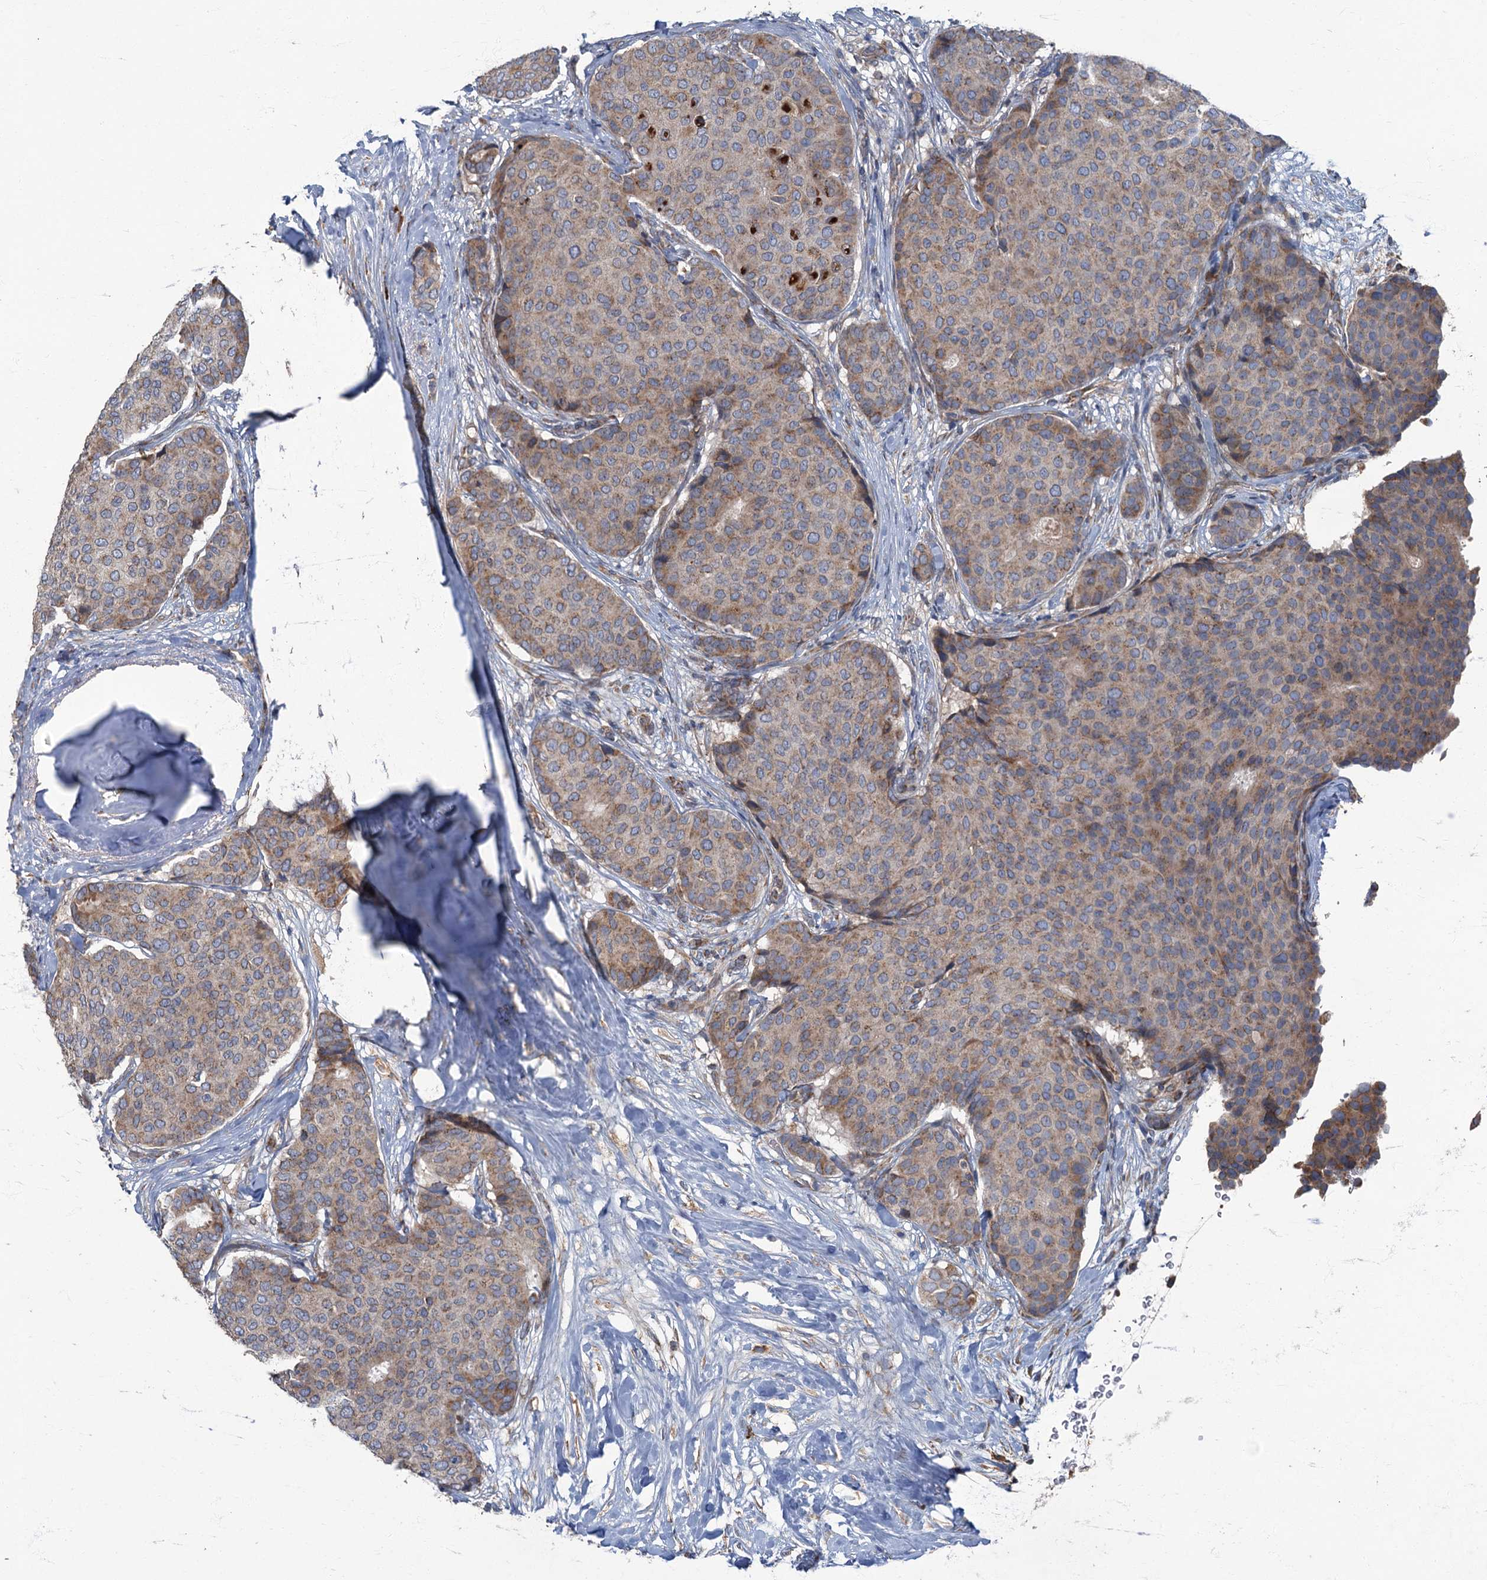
{"staining": {"intensity": "moderate", "quantity": ">75%", "location": "cytoplasmic/membranous"}, "tissue": "breast cancer", "cell_type": "Tumor cells", "image_type": "cancer", "snomed": [{"axis": "morphology", "description": "Duct carcinoma"}, {"axis": "topography", "description": "Breast"}], "caption": "Immunohistochemical staining of breast intraductal carcinoma demonstrates medium levels of moderate cytoplasmic/membranous protein expression in about >75% of tumor cells.", "gene": "SPDYC", "patient": {"sex": "female", "age": 75}}